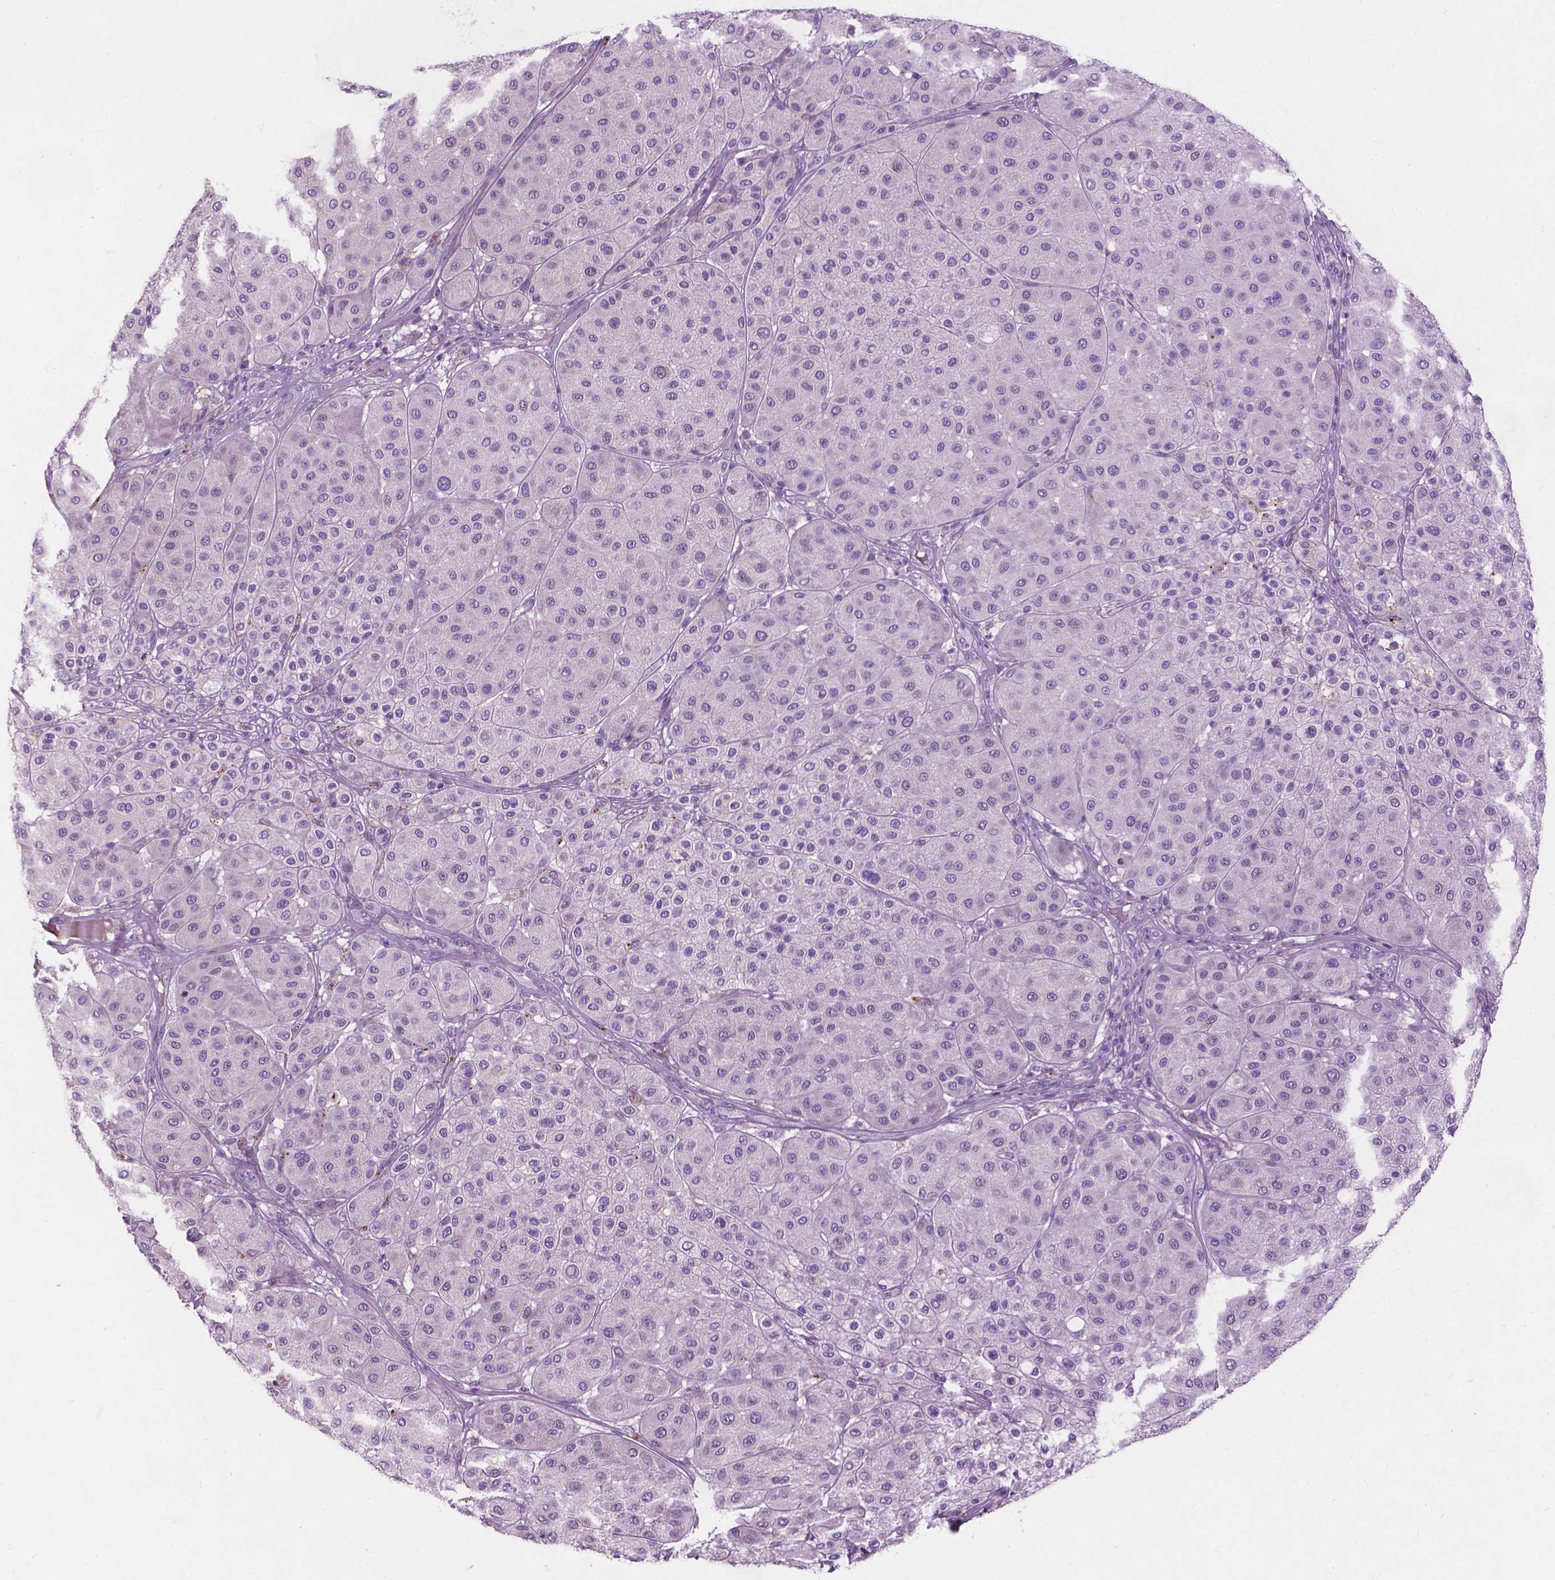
{"staining": {"intensity": "negative", "quantity": "none", "location": "none"}, "tissue": "melanoma", "cell_type": "Tumor cells", "image_type": "cancer", "snomed": [{"axis": "morphology", "description": "Malignant melanoma, Metastatic site"}, {"axis": "topography", "description": "Smooth muscle"}], "caption": "Melanoma stained for a protein using IHC shows no positivity tumor cells.", "gene": "NOXO1", "patient": {"sex": "male", "age": 41}}